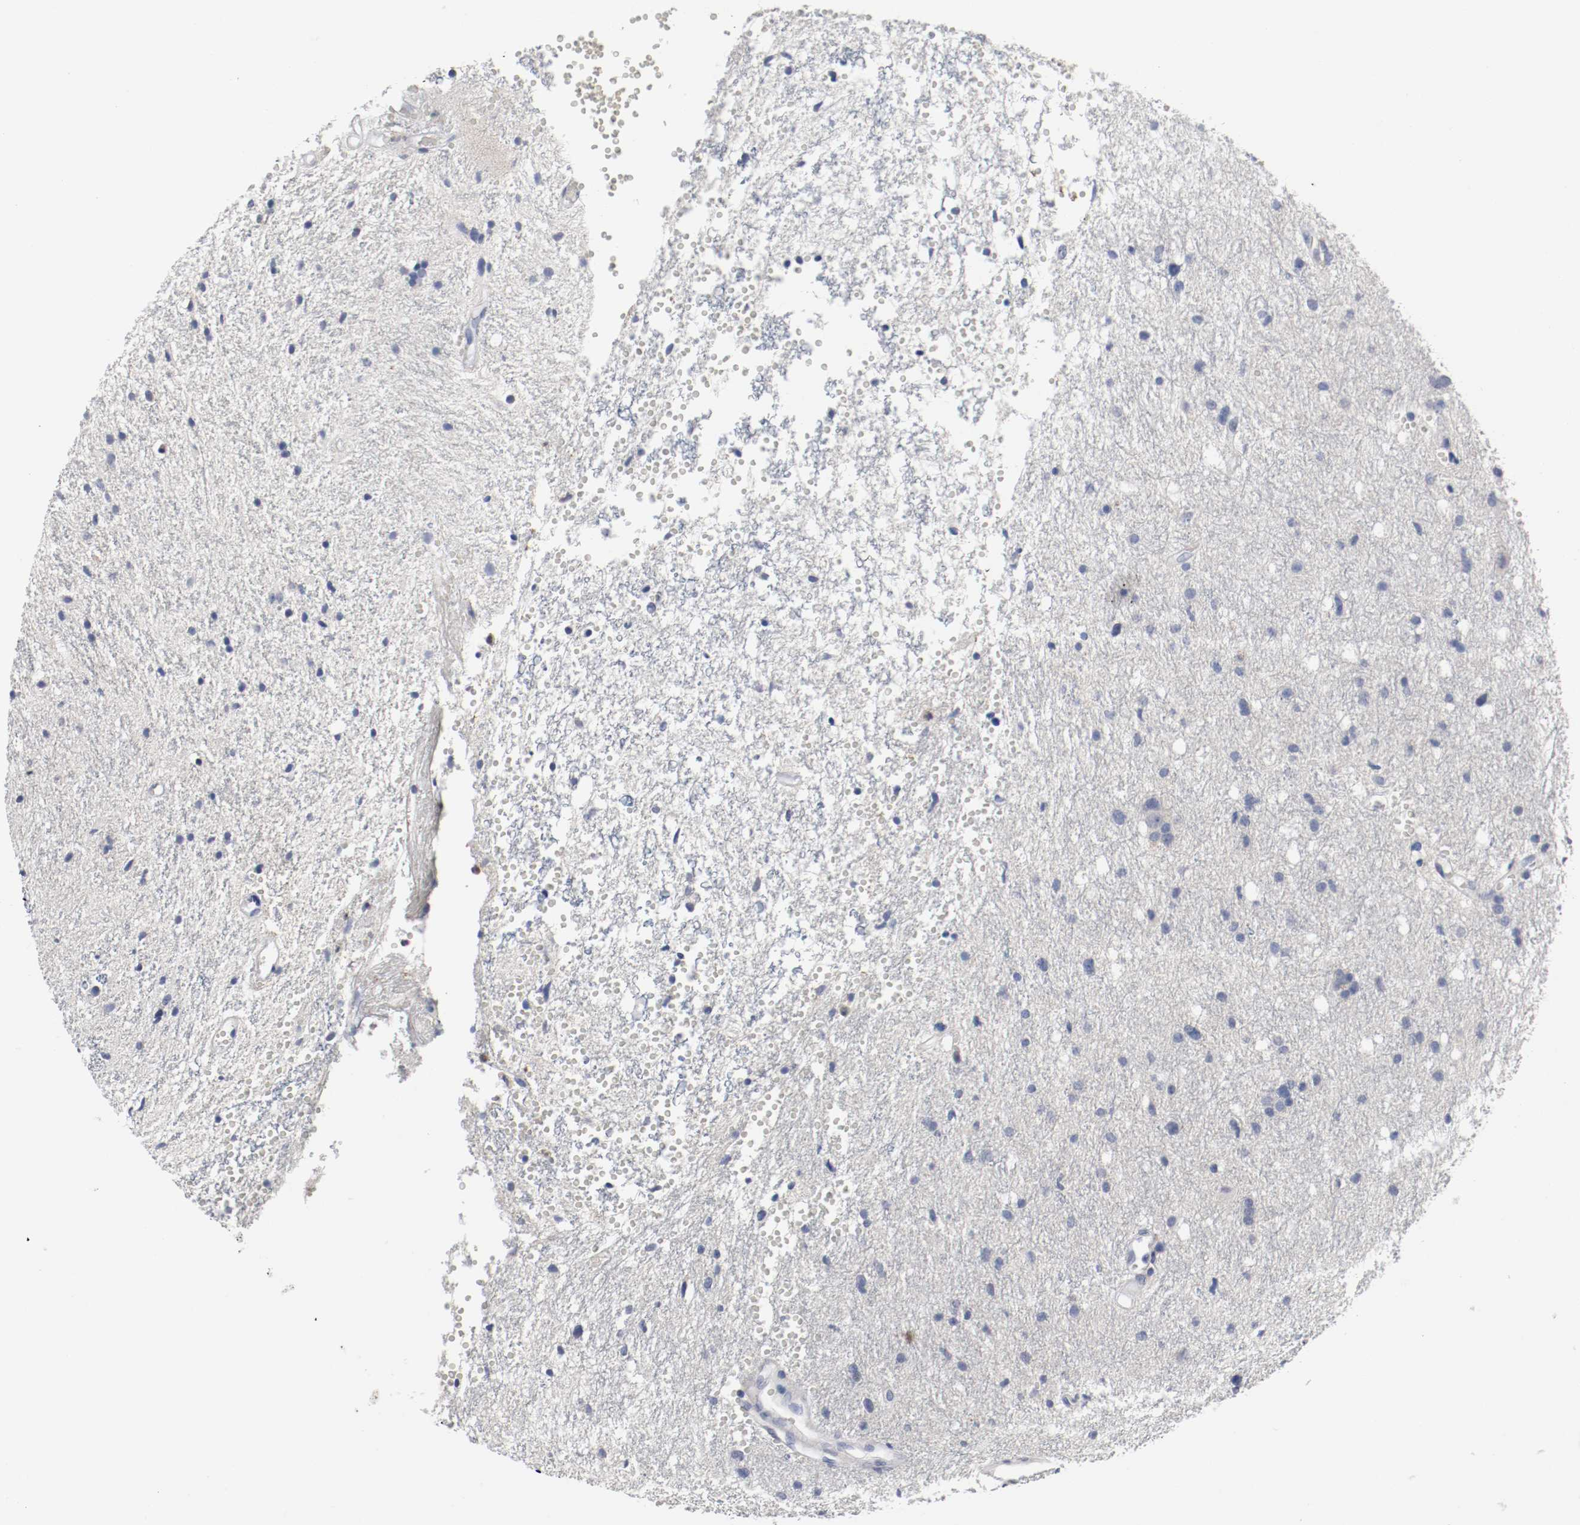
{"staining": {"intensity": "moderate", "quantity": "<25%", "location": "nuclear"}, "tissue": "glioma", "cell_type": "Tumor cells", "image_type": "cancer", "snomed": [{"axis": "morphology", "description": "Glioma, malignant, High grade"}, {"axis": "topography", "description": "Brain"}], "caption": "Immunohistochemical staining of glioma demonstrates low levels of moderate nuclear staining in about <25% of tumor cells. The protein of interest is stained brown, and the nuclei are stained in blue (DAB (3,3'-diaminobenzidine) IHC with brightfield microscopy, high magnification).", "gene": "MCM6", "patient": {"sex": "female", "age": 59}}